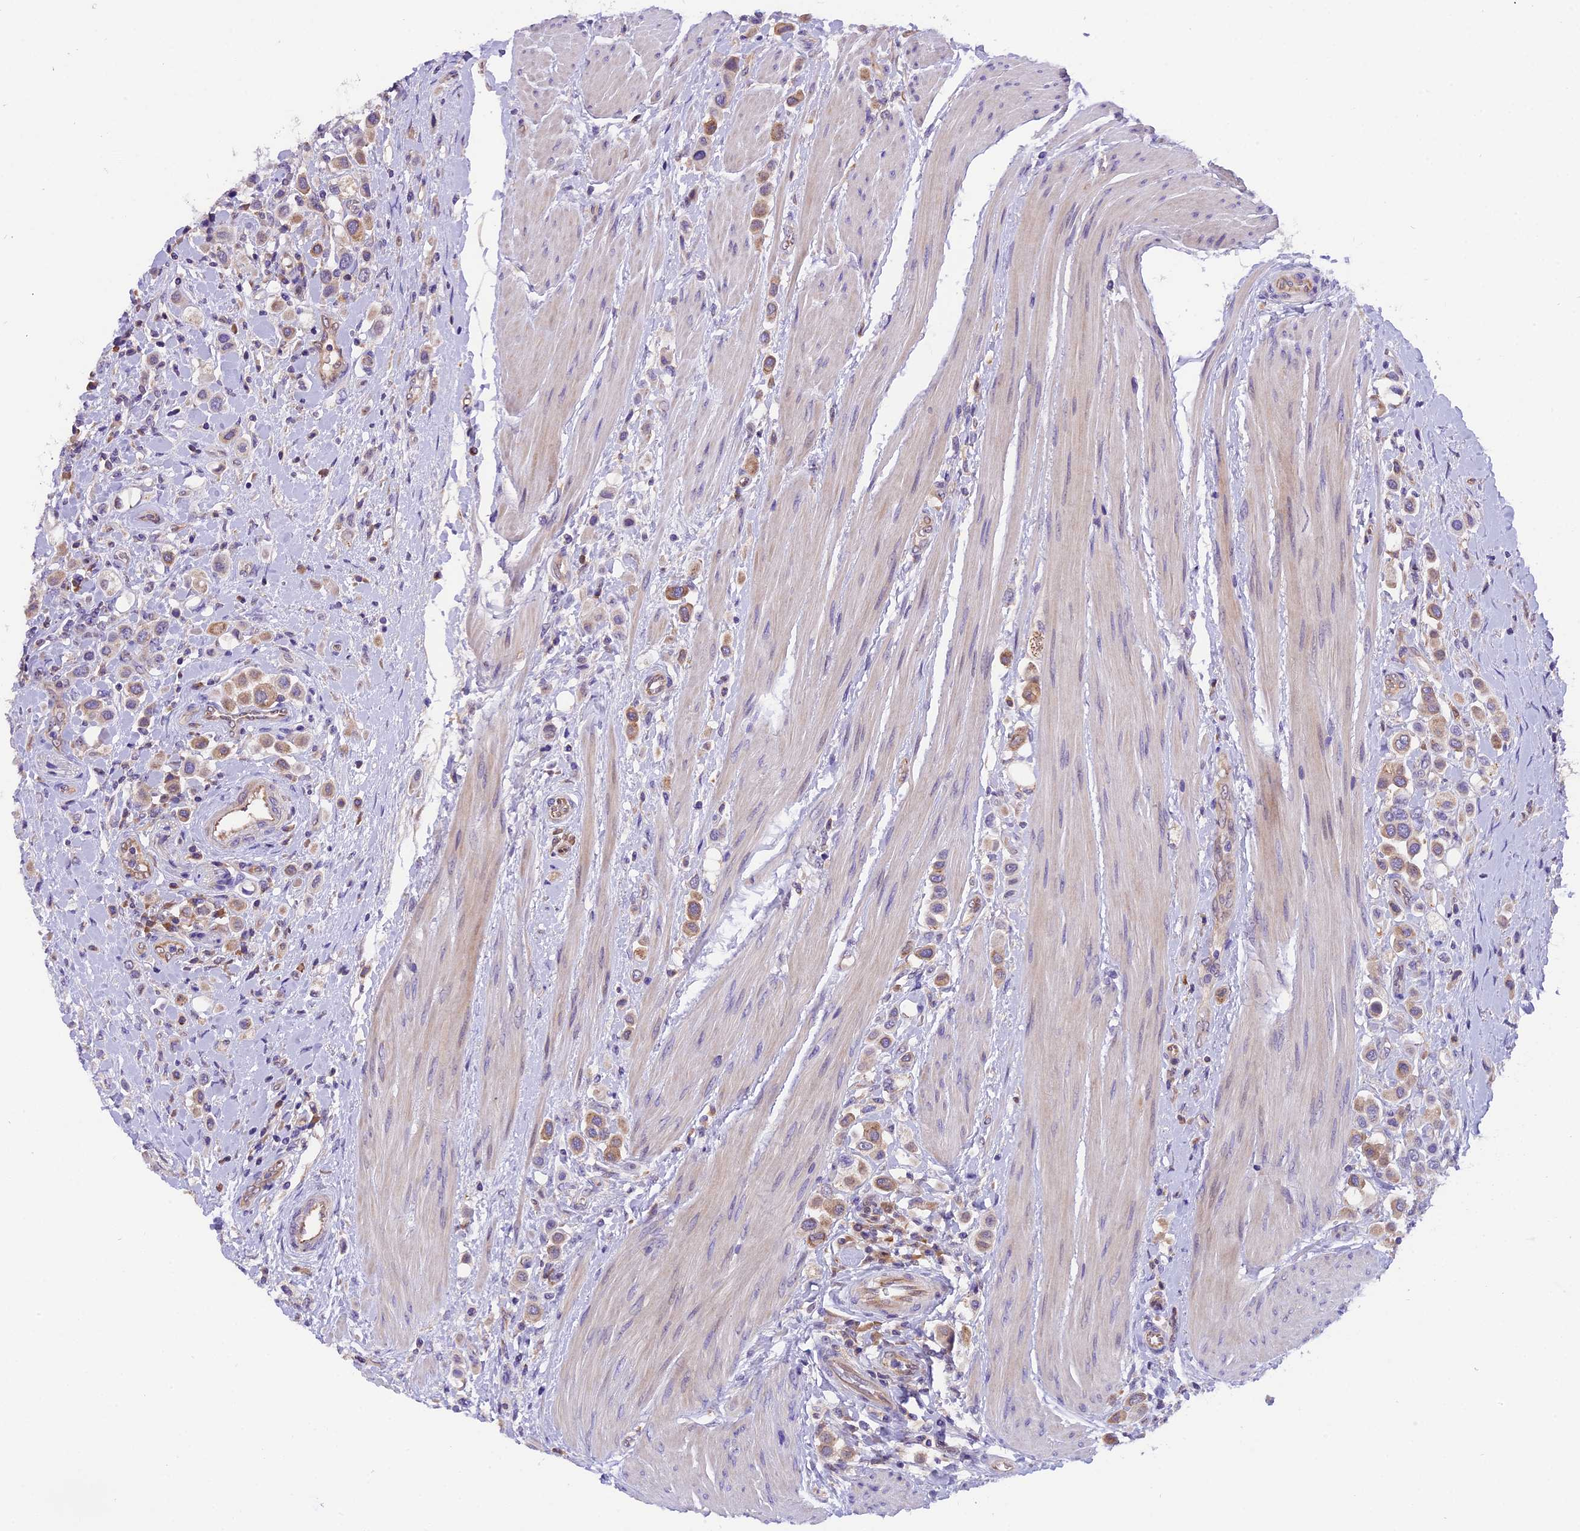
{"staining": {"intensity": "weak", "quantity": "25%-75%", "location": "cytoplasmic/membranous"}, "tissue": "urothelial cancer", "cell_type": "Tumor cells", "image_type": "cancer", "snomed": [{"axis": "morphology", "description": "Urothelial carcinoma, High grade"}, {"axis": "topography", "description": "Urinary bladder"}], "caption": "Human urothelial cancer stained with a brown dye demonstrates weak cytoplasmic/membranous positive expression in about 25%-75% of tumor cells.", "gene": "CCDC32", "patient": {"sex": "male", "age": 50}}